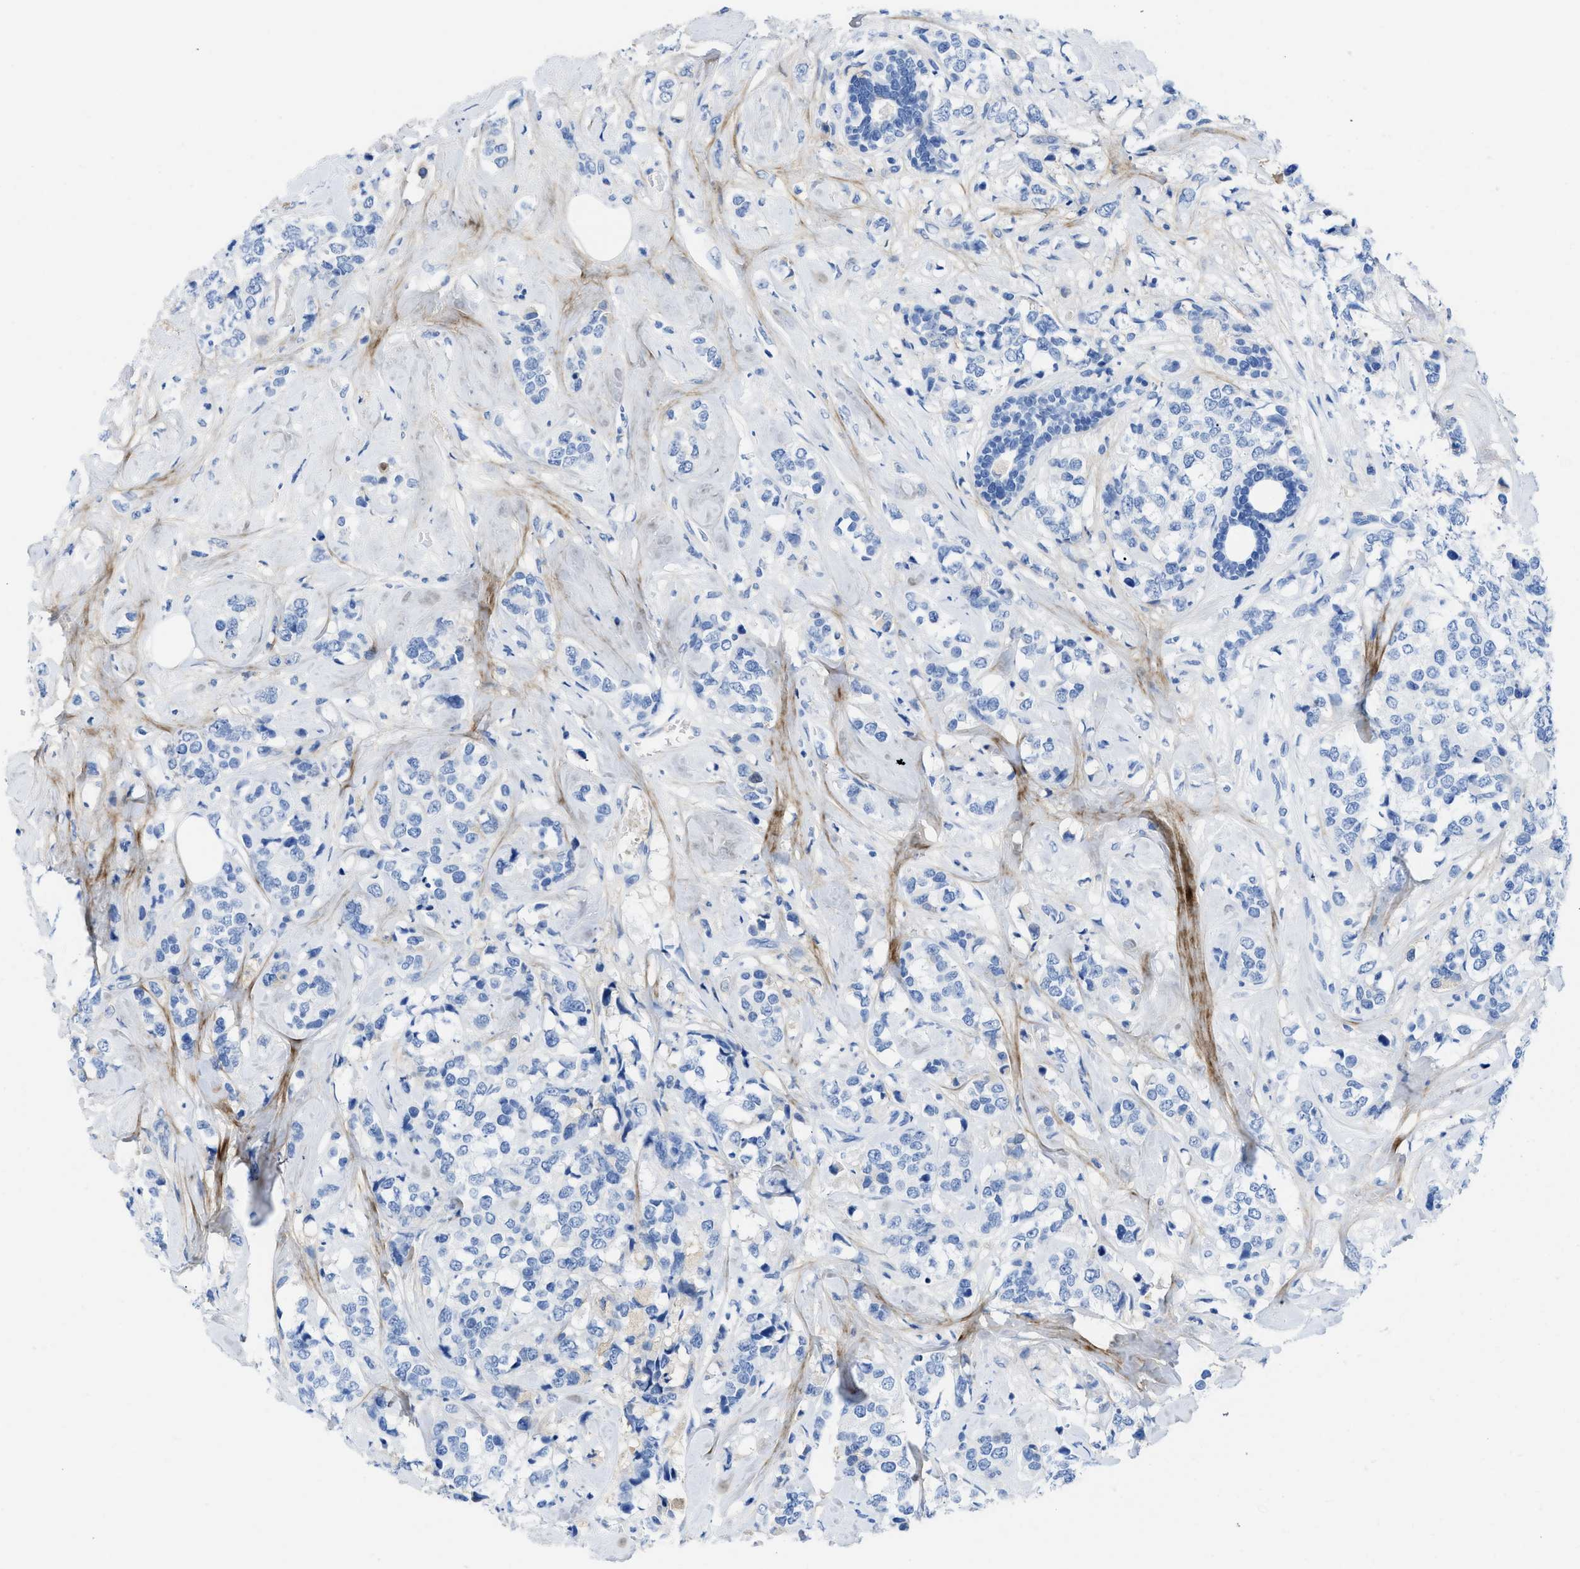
{"staining": {"intensity": "negative", "quantity": "none", "location": "none"}, "tissue": "breast cancer", "cell_type": "Tumor cells", "image_type": "cancer", "snomed": [{"axis": "morphology", "description": "Lobular carcinoma"}, {"axis": "topography", "description": "Breast"}], "caption": "Breast cancer was stained to show a protein in brown. There is no significant staining in tumor cells. Brightfield microscopy of immunohistochemistry (IHC) stained with DAB (brown) and hematoxylin (blue), captured at high magnification.", "gene": "COL3A1", "patient": {"sex": "female", "age": 59}}